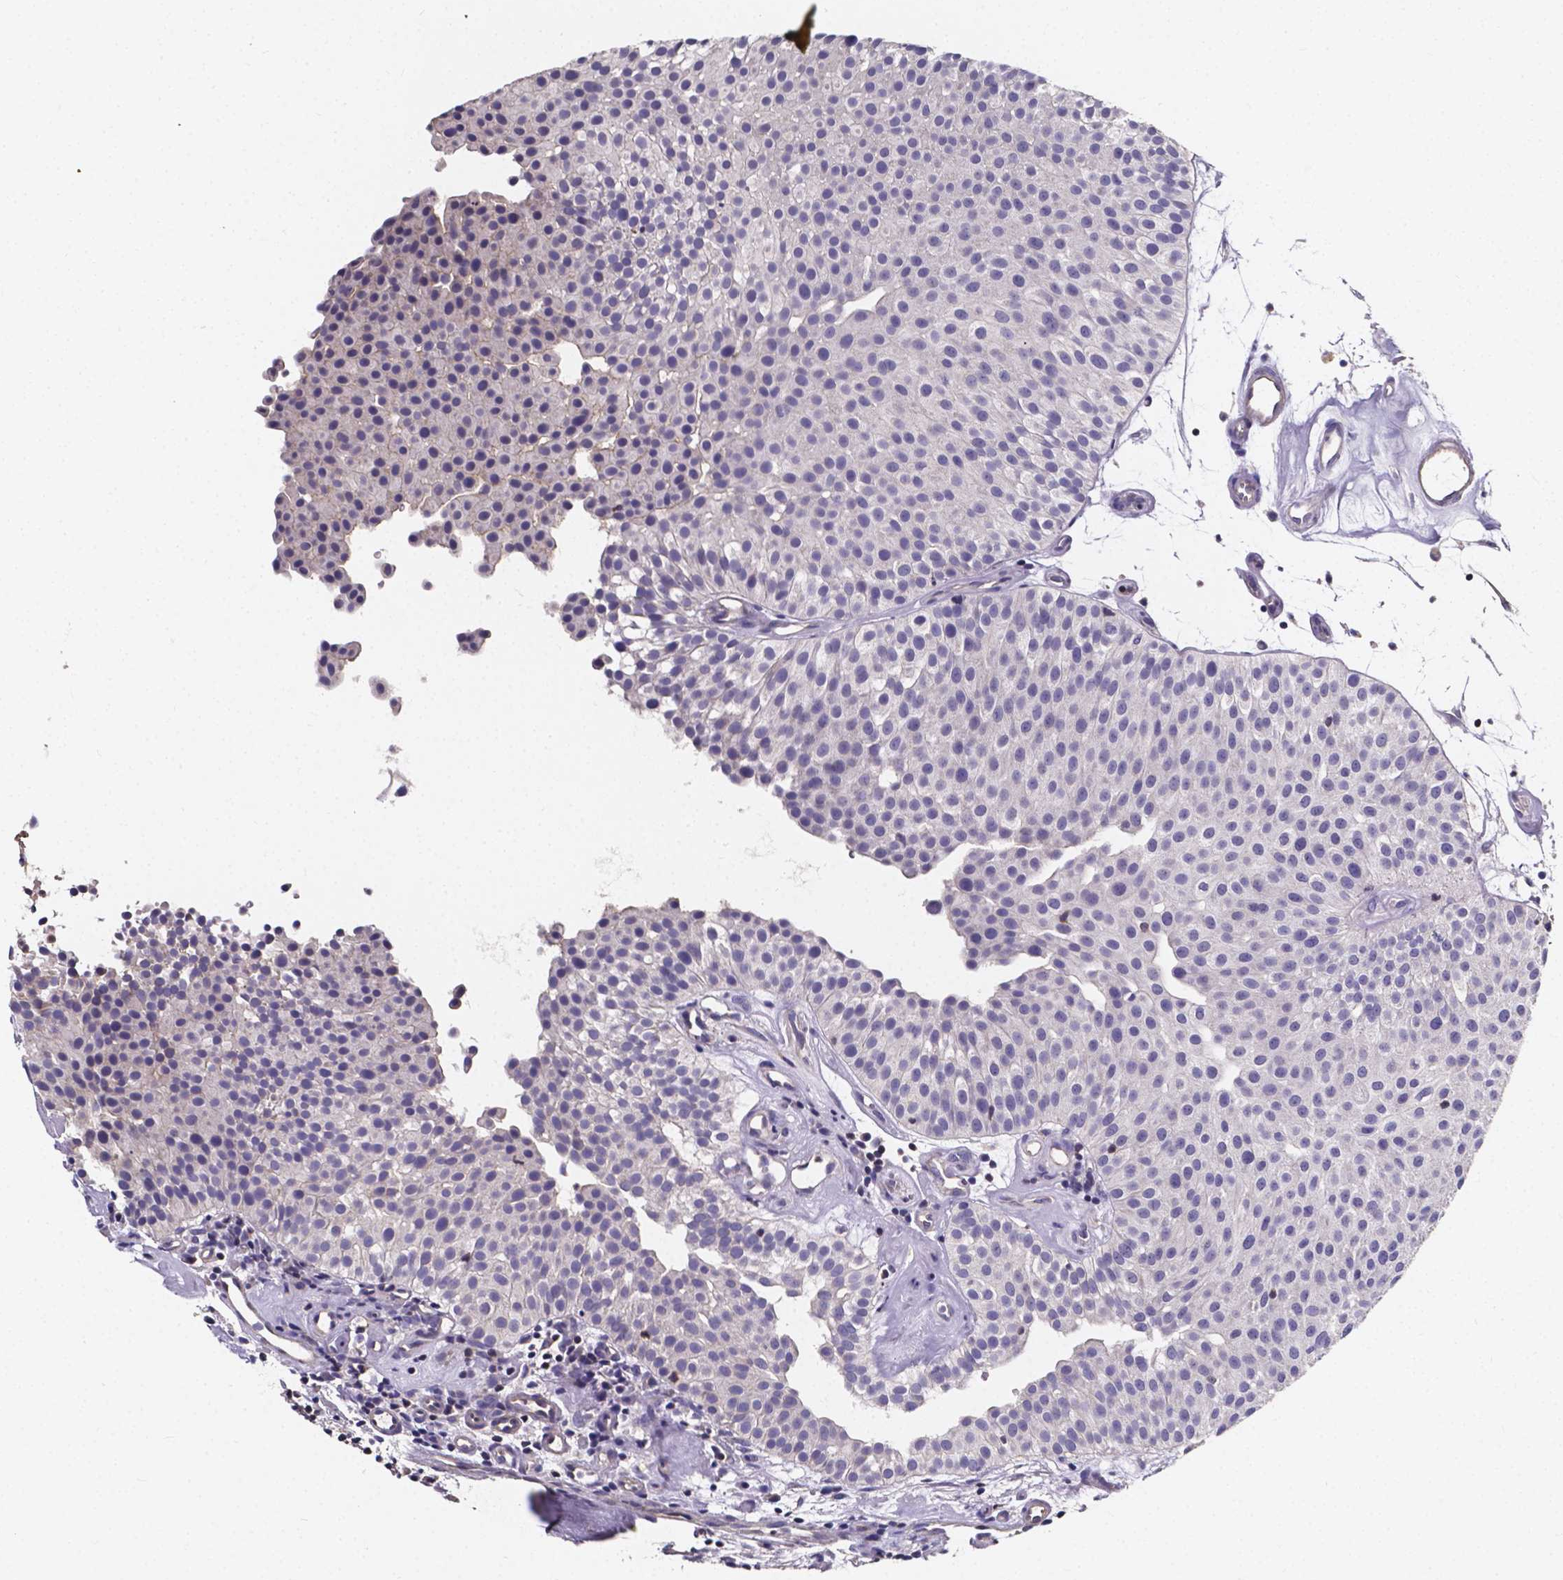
{"staining": {"intensity": "negative", "quantity": "none", "location": "none"}, "tissue": "urothelial cancer", "cell_type": "Tumor cells", "image_type": "cancer", "snomed": [{"axis": "morphology", "description": "Urothelial carcinoma, Low grade"}, {"axis": "topography", "description": "Urinary bladder"}], "caption": "Tumor cells are negative for protein expression in human urothelial cancer.", "gene": "THEMIS", "patient": {"sex": "female", "age": 87}}